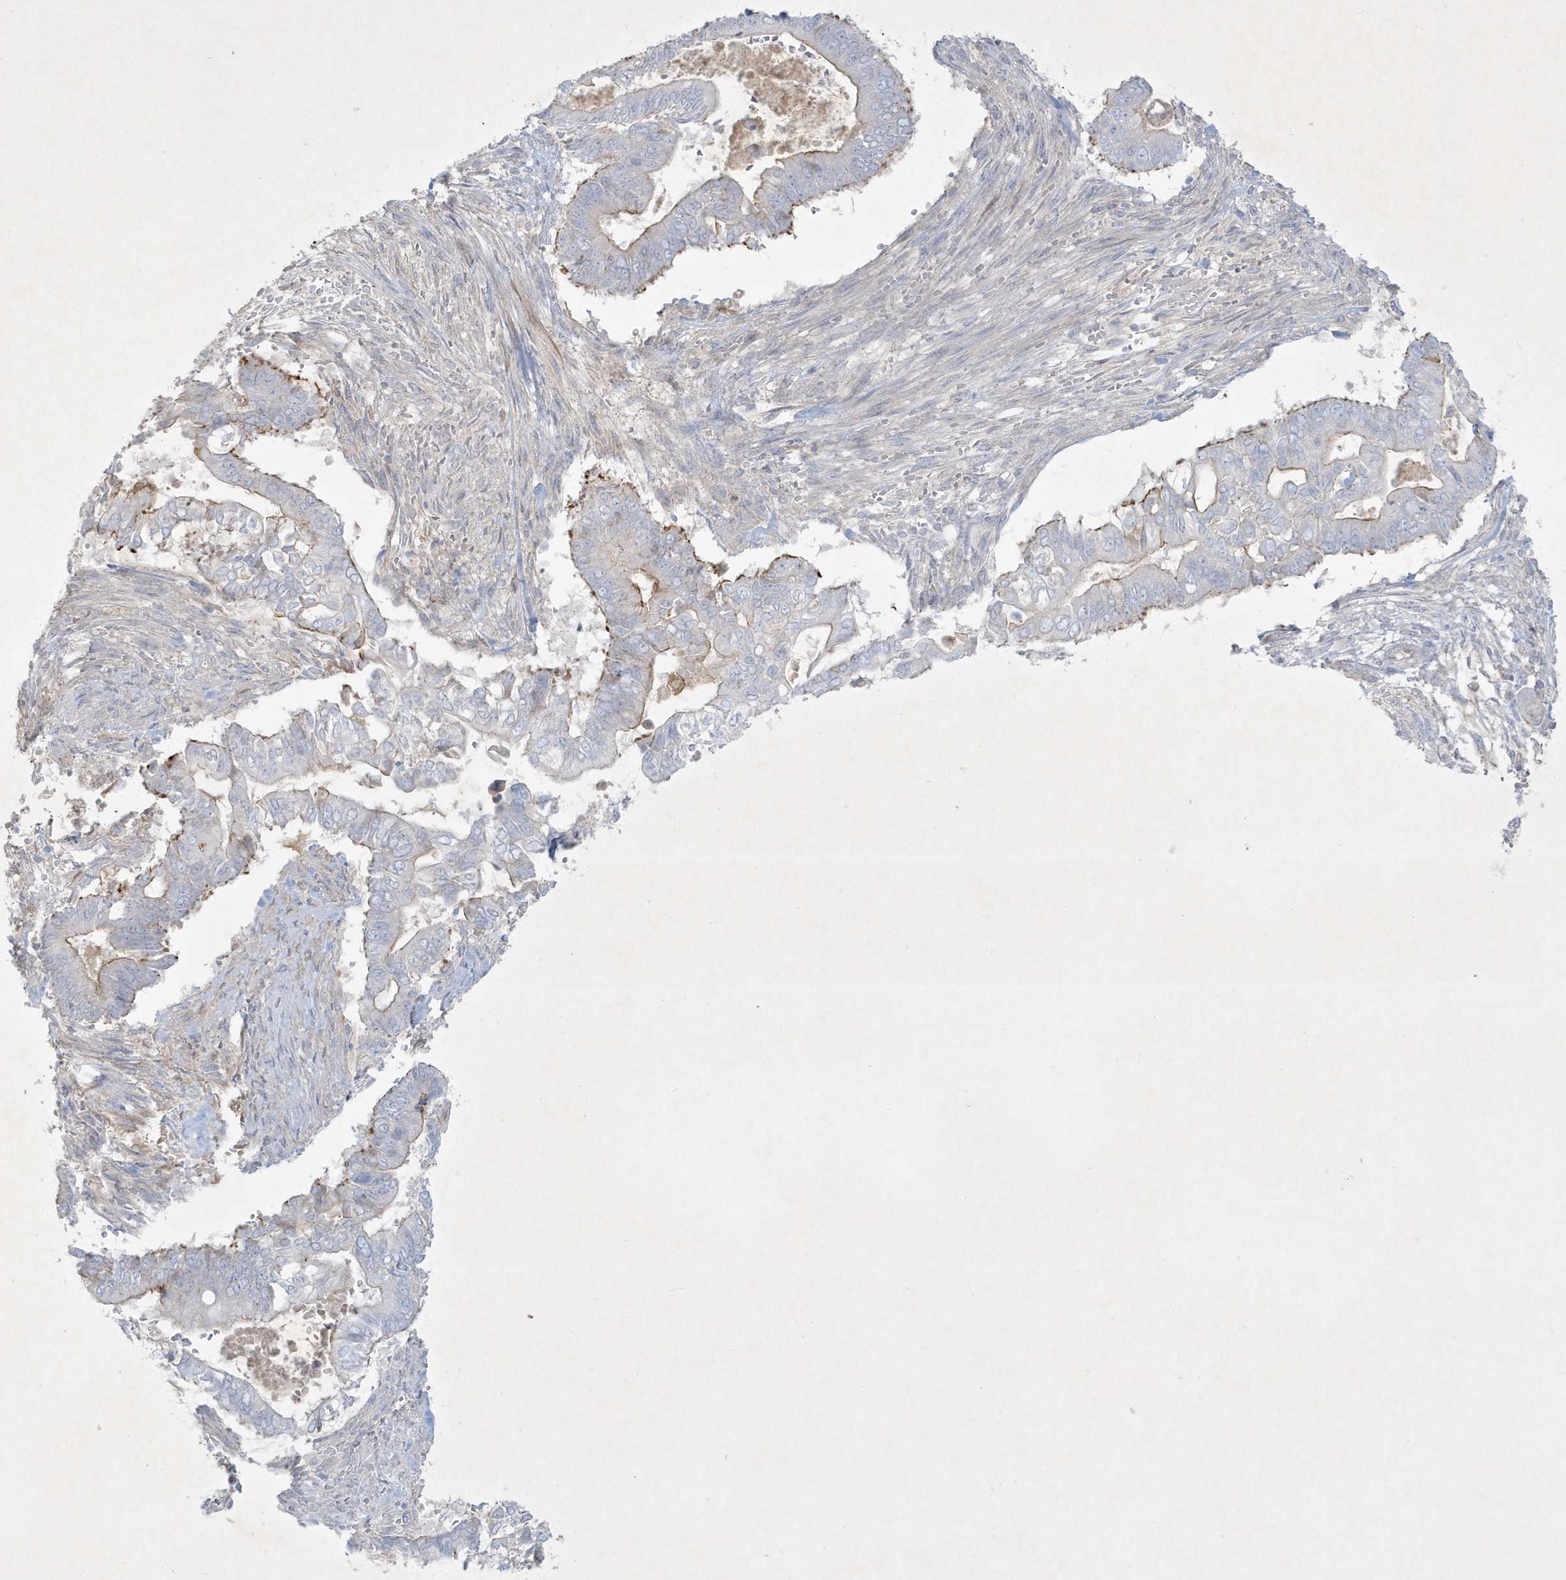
{"staining": {"intensity": "moderate", "quantity": "<25%", "location": "cytoplasmic/membranous"}, "tissue": "pancreatic cancer", "cell_type": "Tumor cells", "image_type": "cancer", "snomed": [{"axis": "morphology", "description": "Adenocarcinoma, NOS"}, {"axis": "topography", "description": "Pancreas"}], "caption": "DAB immunohistochemical staining of human pancreatic adenocarcinoma displays moderate cytoplasmic/membranous protein expression in about <25% of tumor cells. The staining was performed using DAB (3,3'-diaminobenzidine) to visualize the protein expression in brown, while the nuclei were stained in blue with hematoxylin (Magnification: 20x).", "gene": "CCDC24", "patient": {"sex": "male", "age": 68}}